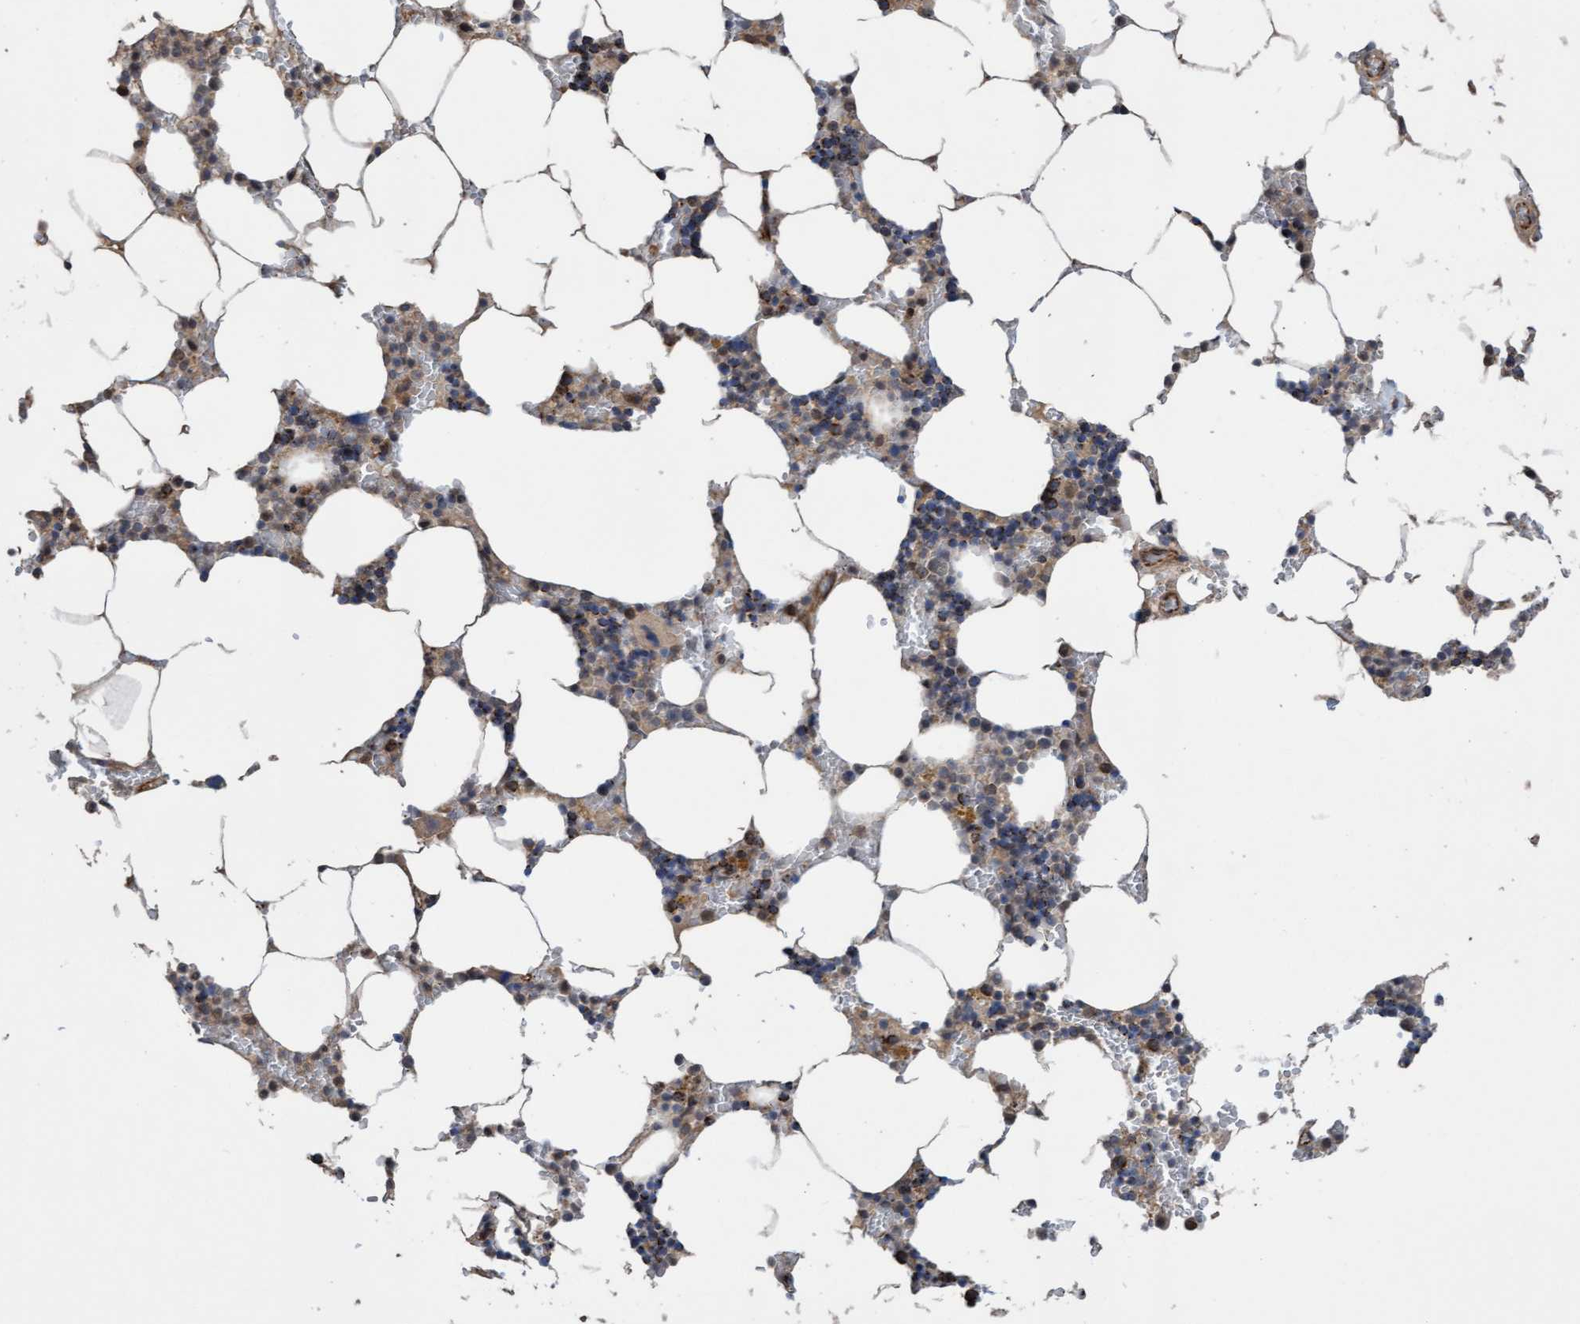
{"staining": {"intensity": "moderate", "quantity": "<25%", "location": "cytoplasmic/membranous"}, "tissue": "bone marrow", "cell_type": "Hematopoietic cells", "image_type": "normal", "snomed": [{"axis": "morphology", "description": "Normal tissue, NOS"}, {"axis": "topography", "description": "Bone marrow"}], "caption": "Bone marrow stained with immunohistochemistry (IHC) shows moderate cytoplasmic/membranous staining in about <25% of hematopoietic cells.", "gene": "ITFG1", "patient": {"sex": "male", "age": 70}}